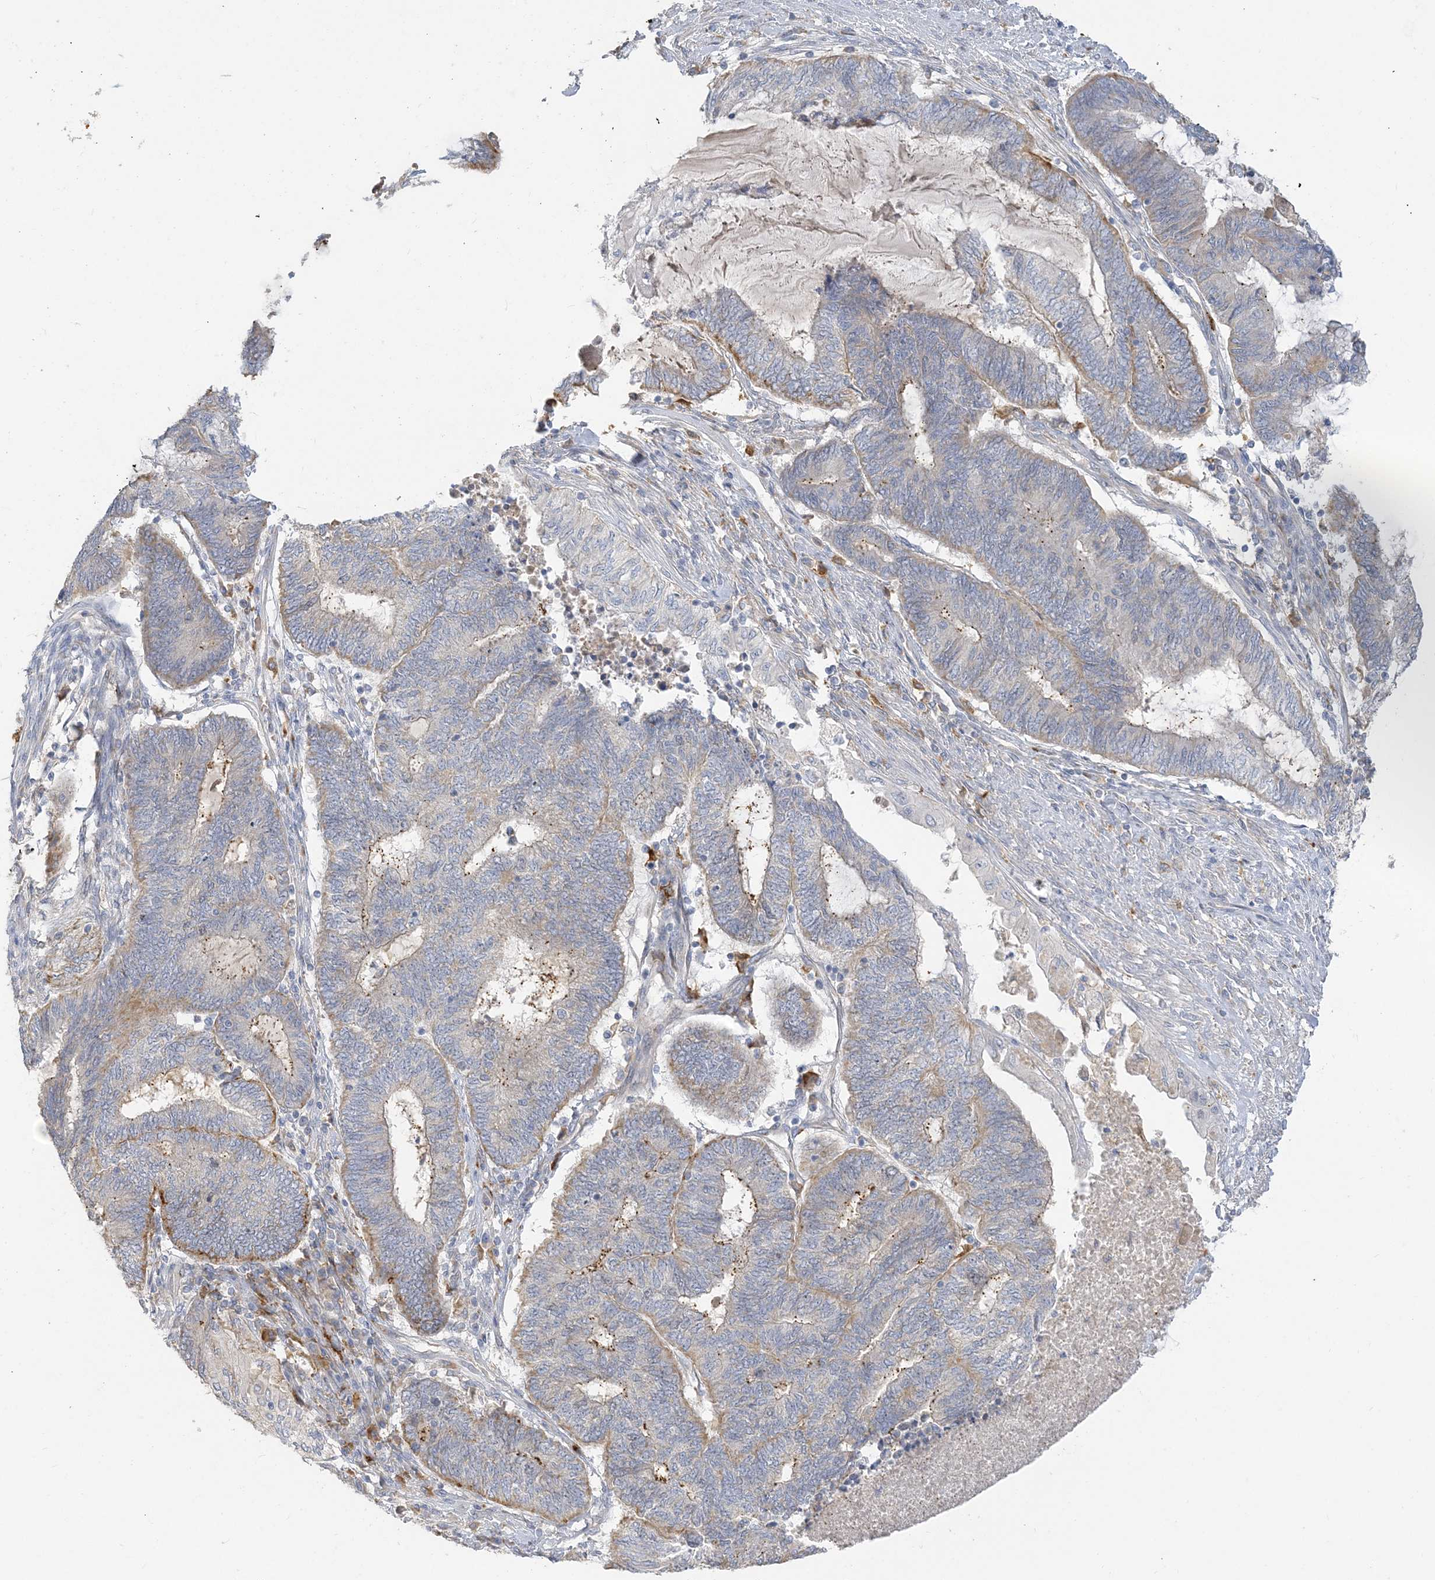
{"staining": {"intensity": "moderate", "quantity": "<25%", "location": "cytoplasmic/membranous"}, "tissue": "endometrial cancer", "cell_type": "Tumor cells", "image_type": "cancer", "snomed": [{"axis": "morphology", "description": "Adenocarcinoma, NOS"}, {"axis": "topography", "description": "Uterus"}, {"axis": "topography", "description": "Endometrium"}], "caption": "Endometrial adenocarcinoma stained for a protein (brown) reveals moderate cytoplasmic/membranous positive positivity in approximately <25% of tumor cells.", "gene": "PEAR1", "patient": {"sex": "female", "age": 70}}